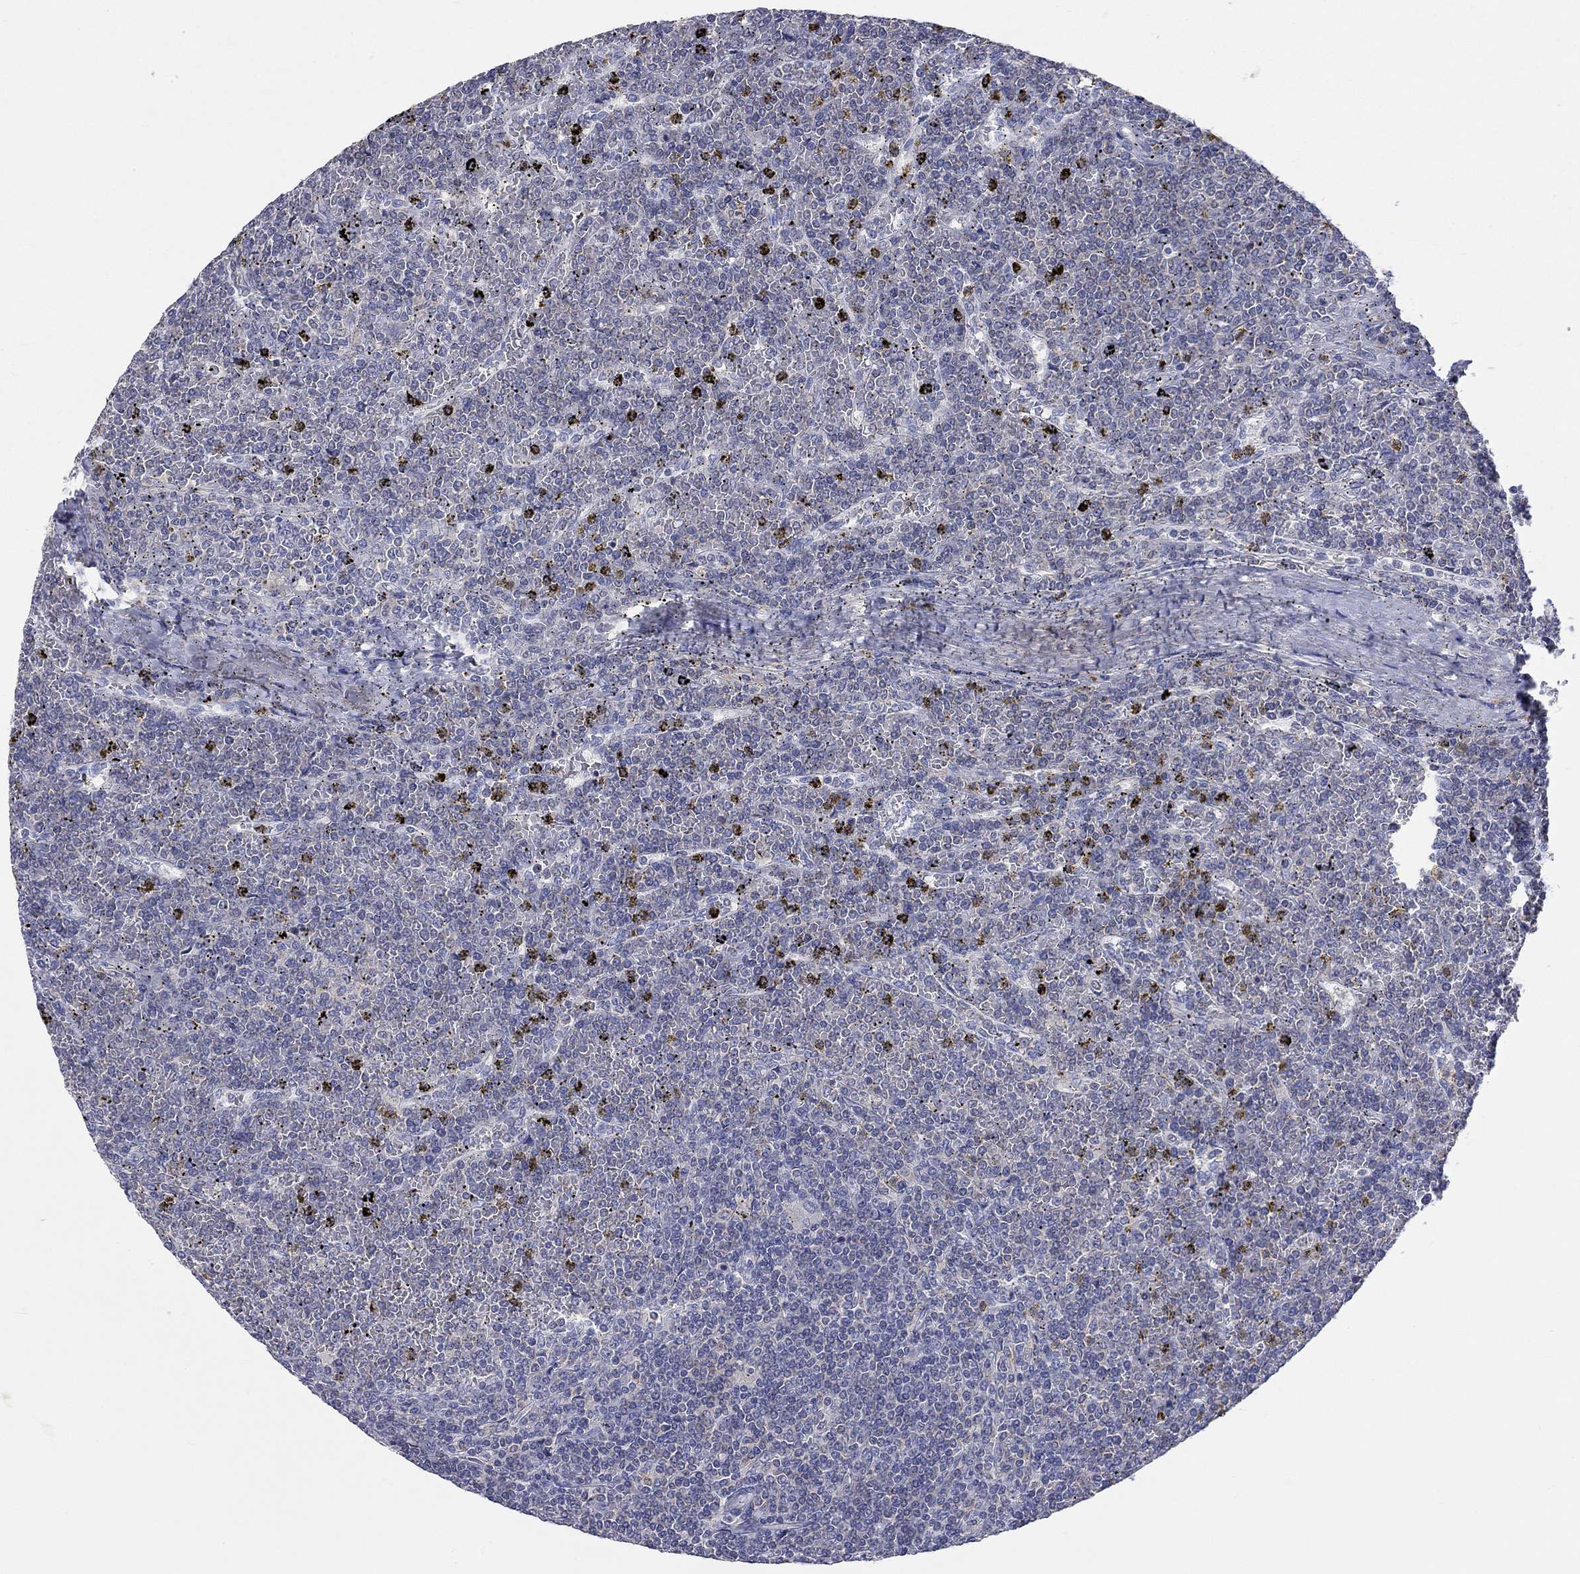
{"staining": {"intensity": "negative", "quantity": "none", "location": "none"}, "tissue": "lymphoma", "cell_type": "Tumor cells", "image_type": "cancer", "snomed": [{"axis": "morphology", "description": "Malignant lymphoma, non-Hodgkin's type, Low grade"}, {"axis": "topography", "description": "Spleen"}], "caption": "DAB immunohistochemical staining of malignant lymphoma, non-Hodgkin's type (low-grade) demonstrates no significant expression in tumor cells.", "gene": "PCDHGA10", "patient": {"sex": "female", "age": 19}}